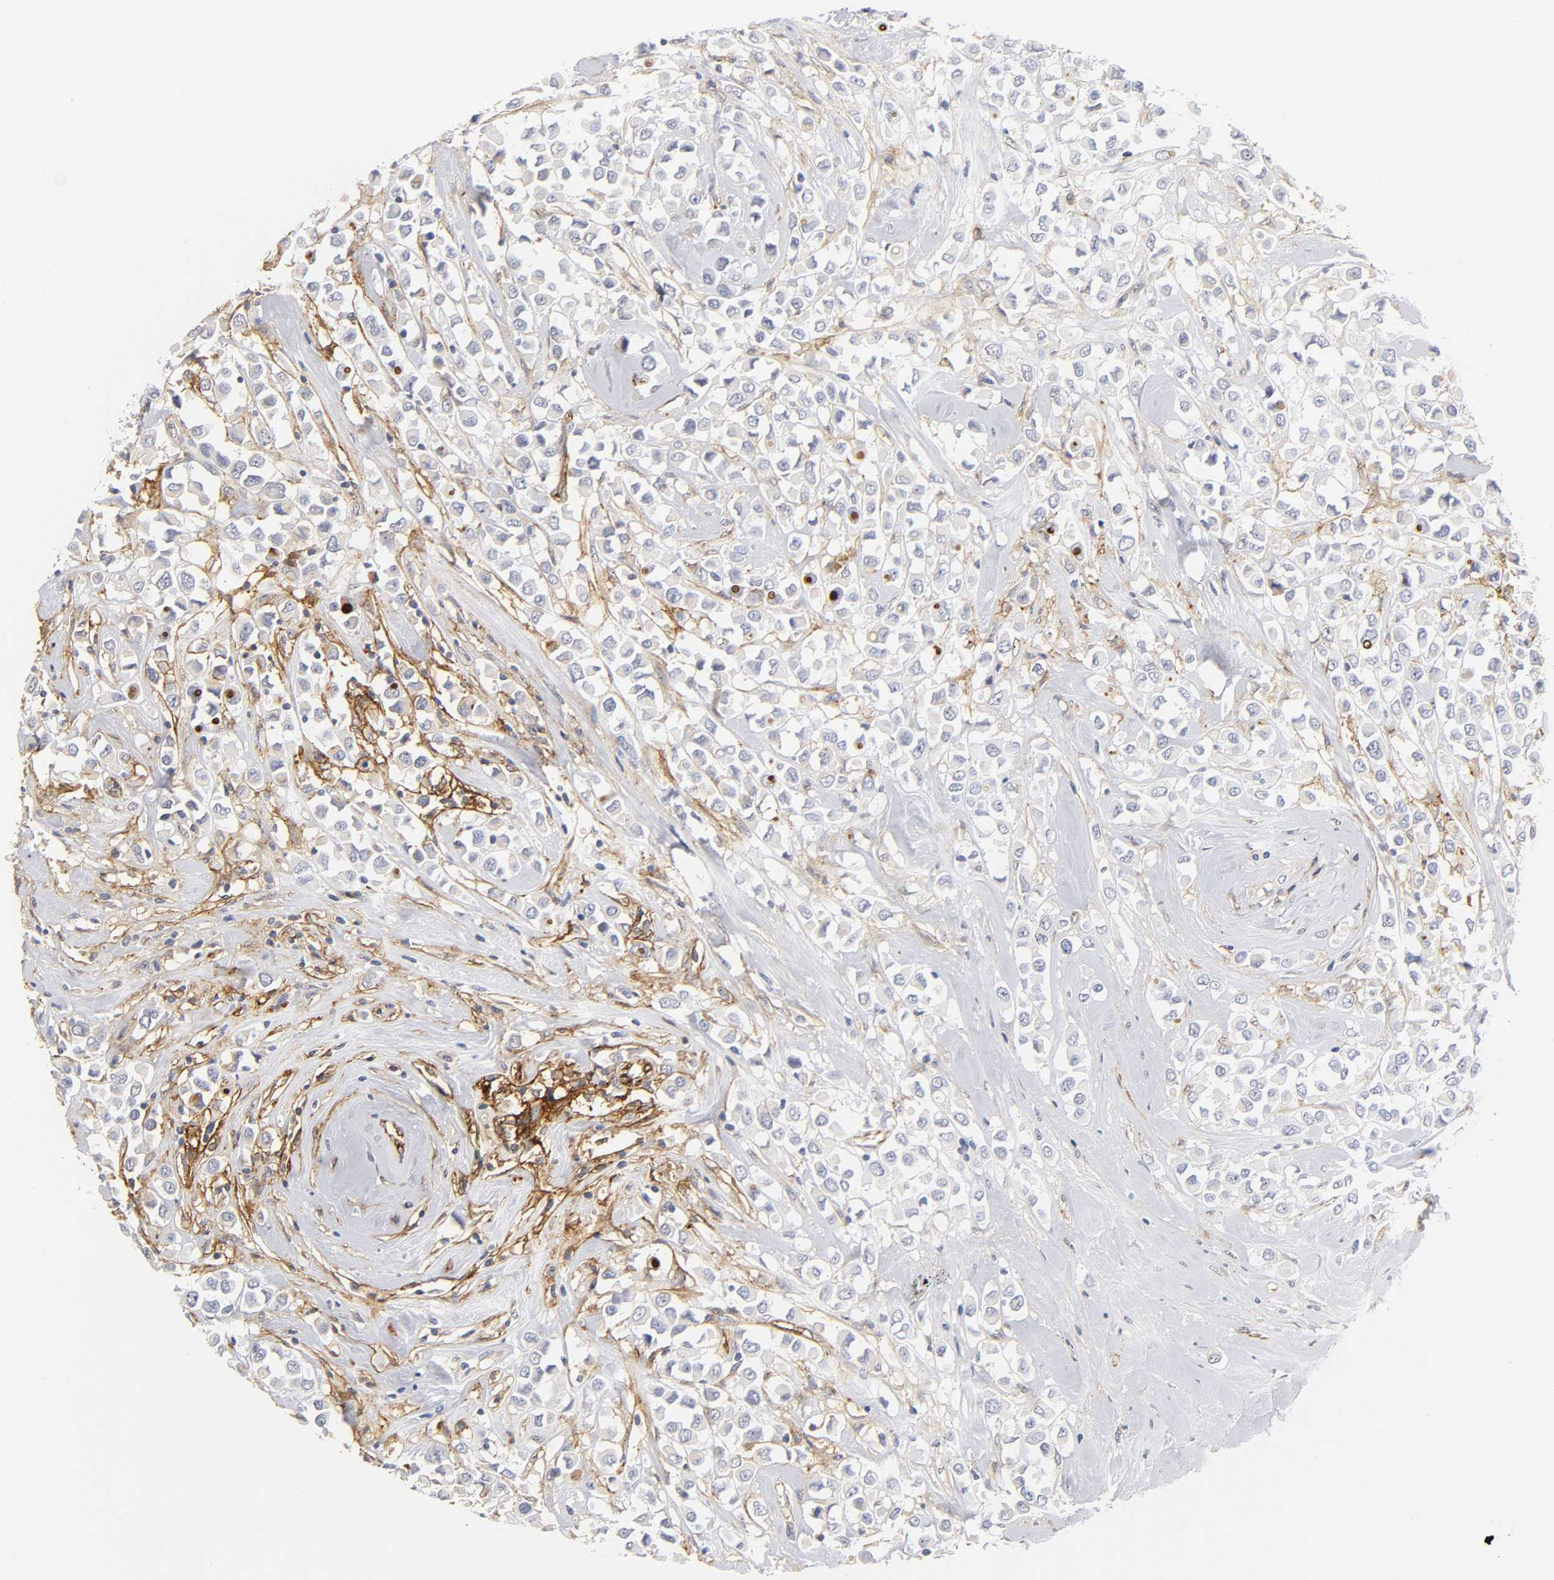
{"staining": {"intensity": "negative", "quantity": "none", "location": "none"}, "tissue": "breast cancer", "cell_type": "Tumor cells", "image_type": "cancer", "snomed": [{"axis": "morphology", "description": "Duct carcinoma"}, {"axis": "topography", "description": "Breast"}], "caption": "Immunohistochemistry micrograph of breast invasive ductal carcinoma stained for a protein (brown), which reveals no positivity in tumor cells.", "gene": "ICAM1", "patient": {"sex": "female", "age": 61}}